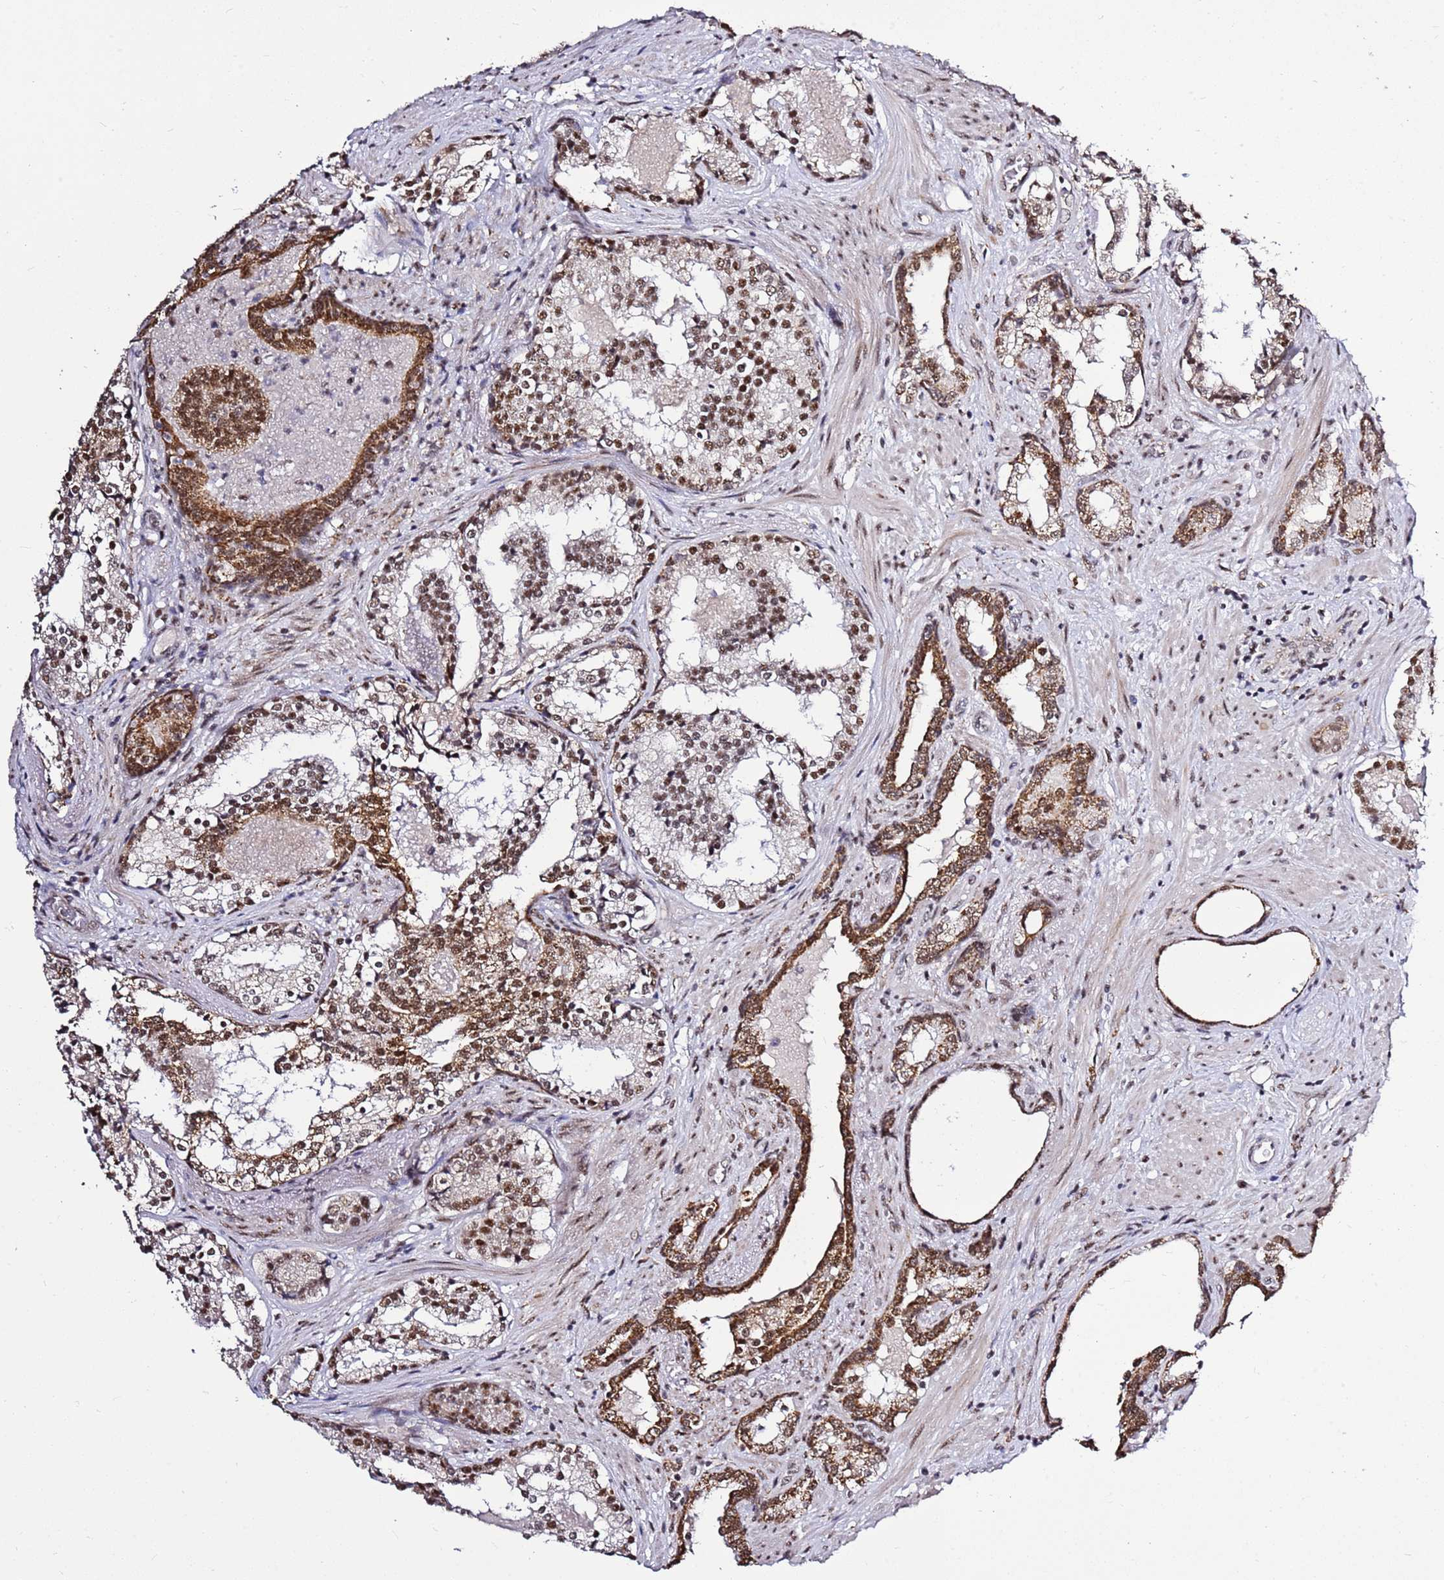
{"staining": {"intensity": "strong", "quantity": ">75%", "location": "nuclear"}, "tissue": "prostate cancer", "cell_type": "Tumor cells", "image_type": "cancer", "snomed": [{"axis": "morphology", "description": "Adenocarcinoma, High grade"}, {"axis": "topography", "description": "Prostate"}], "caption": "An image of prostate high-grade adenocarcinoma stained for a protein displays strong nuclear brown staining in tumor cells.", "gene": "AKAP8L", "patient": {"sex": "male", "age": 58}}